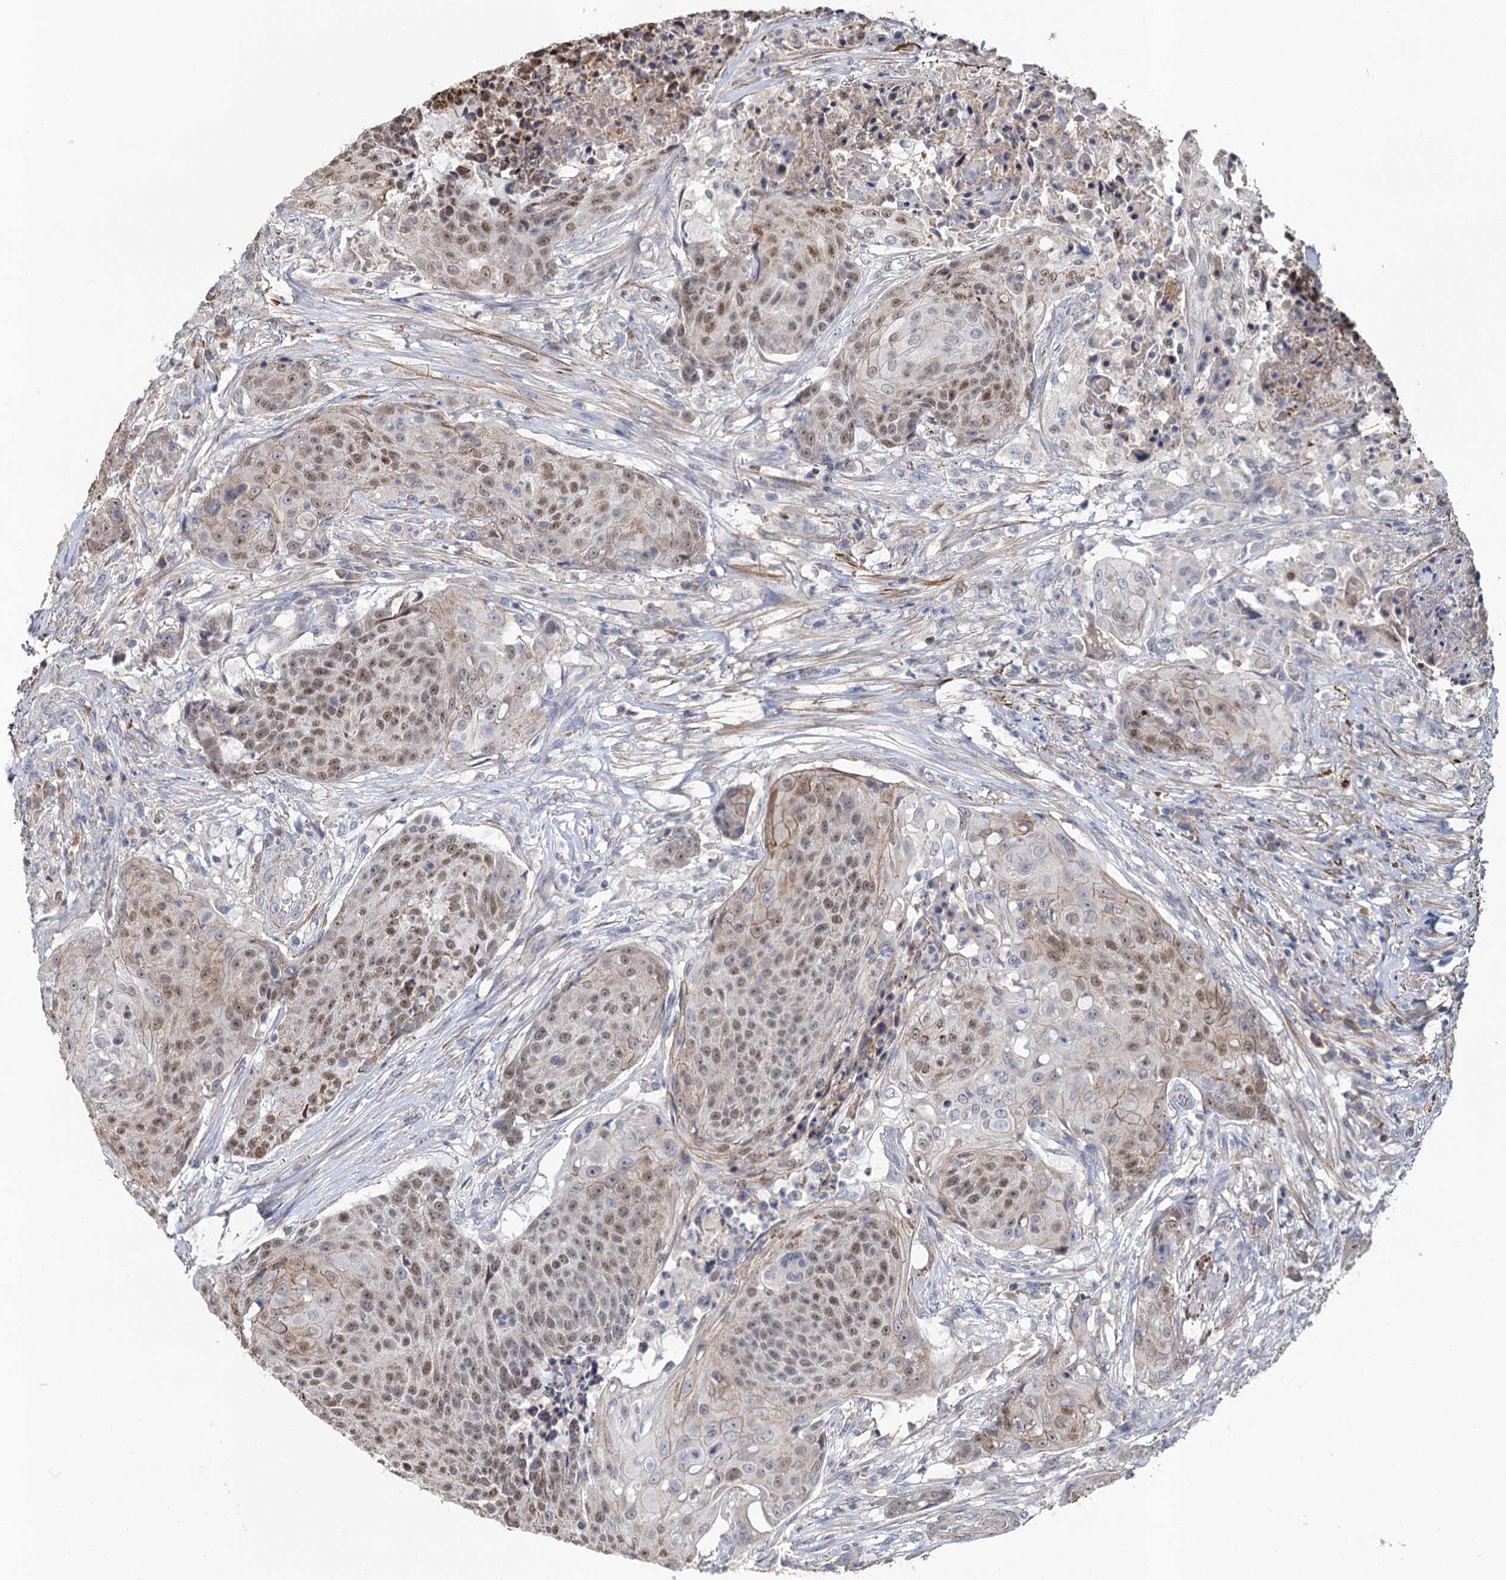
{"staining": {"intensity": "weak", "quantity": ">75%", "location": "nuclear"}, "tissue": "urothelial cancer", "cell_type": "Tumor cells", "image_type": "cancer", "snomed": [{"axis": "morphology", "description": "Urothelial carcinoma, High grade"}, {"axis": "topography", "description": "Urinary bladder"}], "caption": "Tumor cells exhibit weak nuclear expression in about >75% of cells in urothelial cancer. Using DAB (3,3'-diaminobenzidine) (brown) and hematoxylin (blue) stains, captured at high magnification using brightfield microscopy.", "gene": "ALKBH7", "patient": {"sex": "female", "age": 63}}